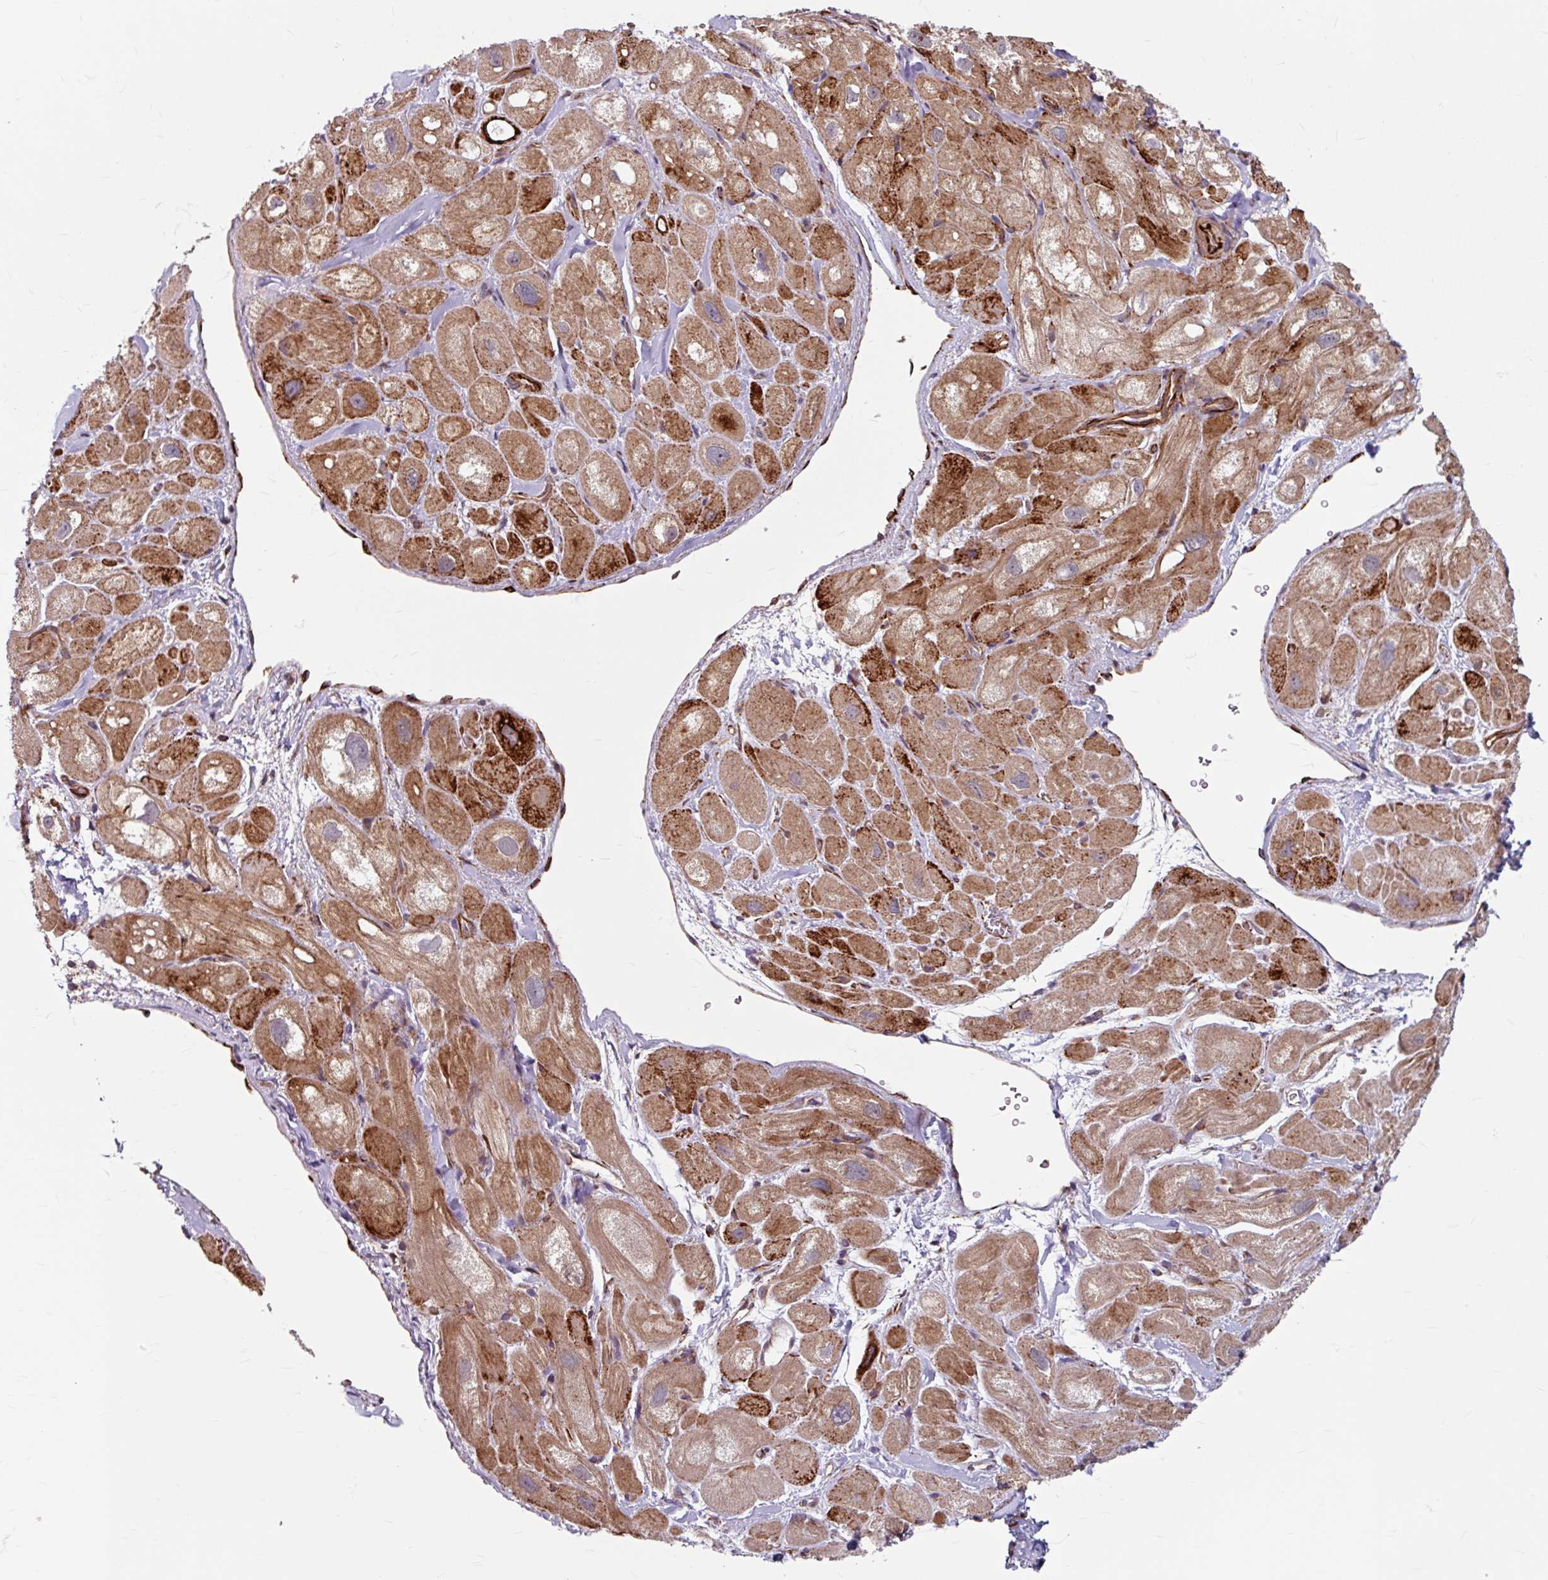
{"staining": {"intensity": "moderate", "quantity": ">75%", "location": "cytoplasmic/membranous"}, "tissue": "heart muscle", "cell_type": "Cardiomyocytes", "image_type": "normal", "snomed": [{"axis": "morphology", "description": "Normal tissue, NOS"}, {"axis": "topography", "description": "Heart"}], "caption": "Cardiomyocytes reveal medium levels of moderate cytoplasmic/membranous staining in approximately >75% of cells in benign heart muscle.", "gene": "DAAM2", "patient": {"sex": "male", "age": 49}}